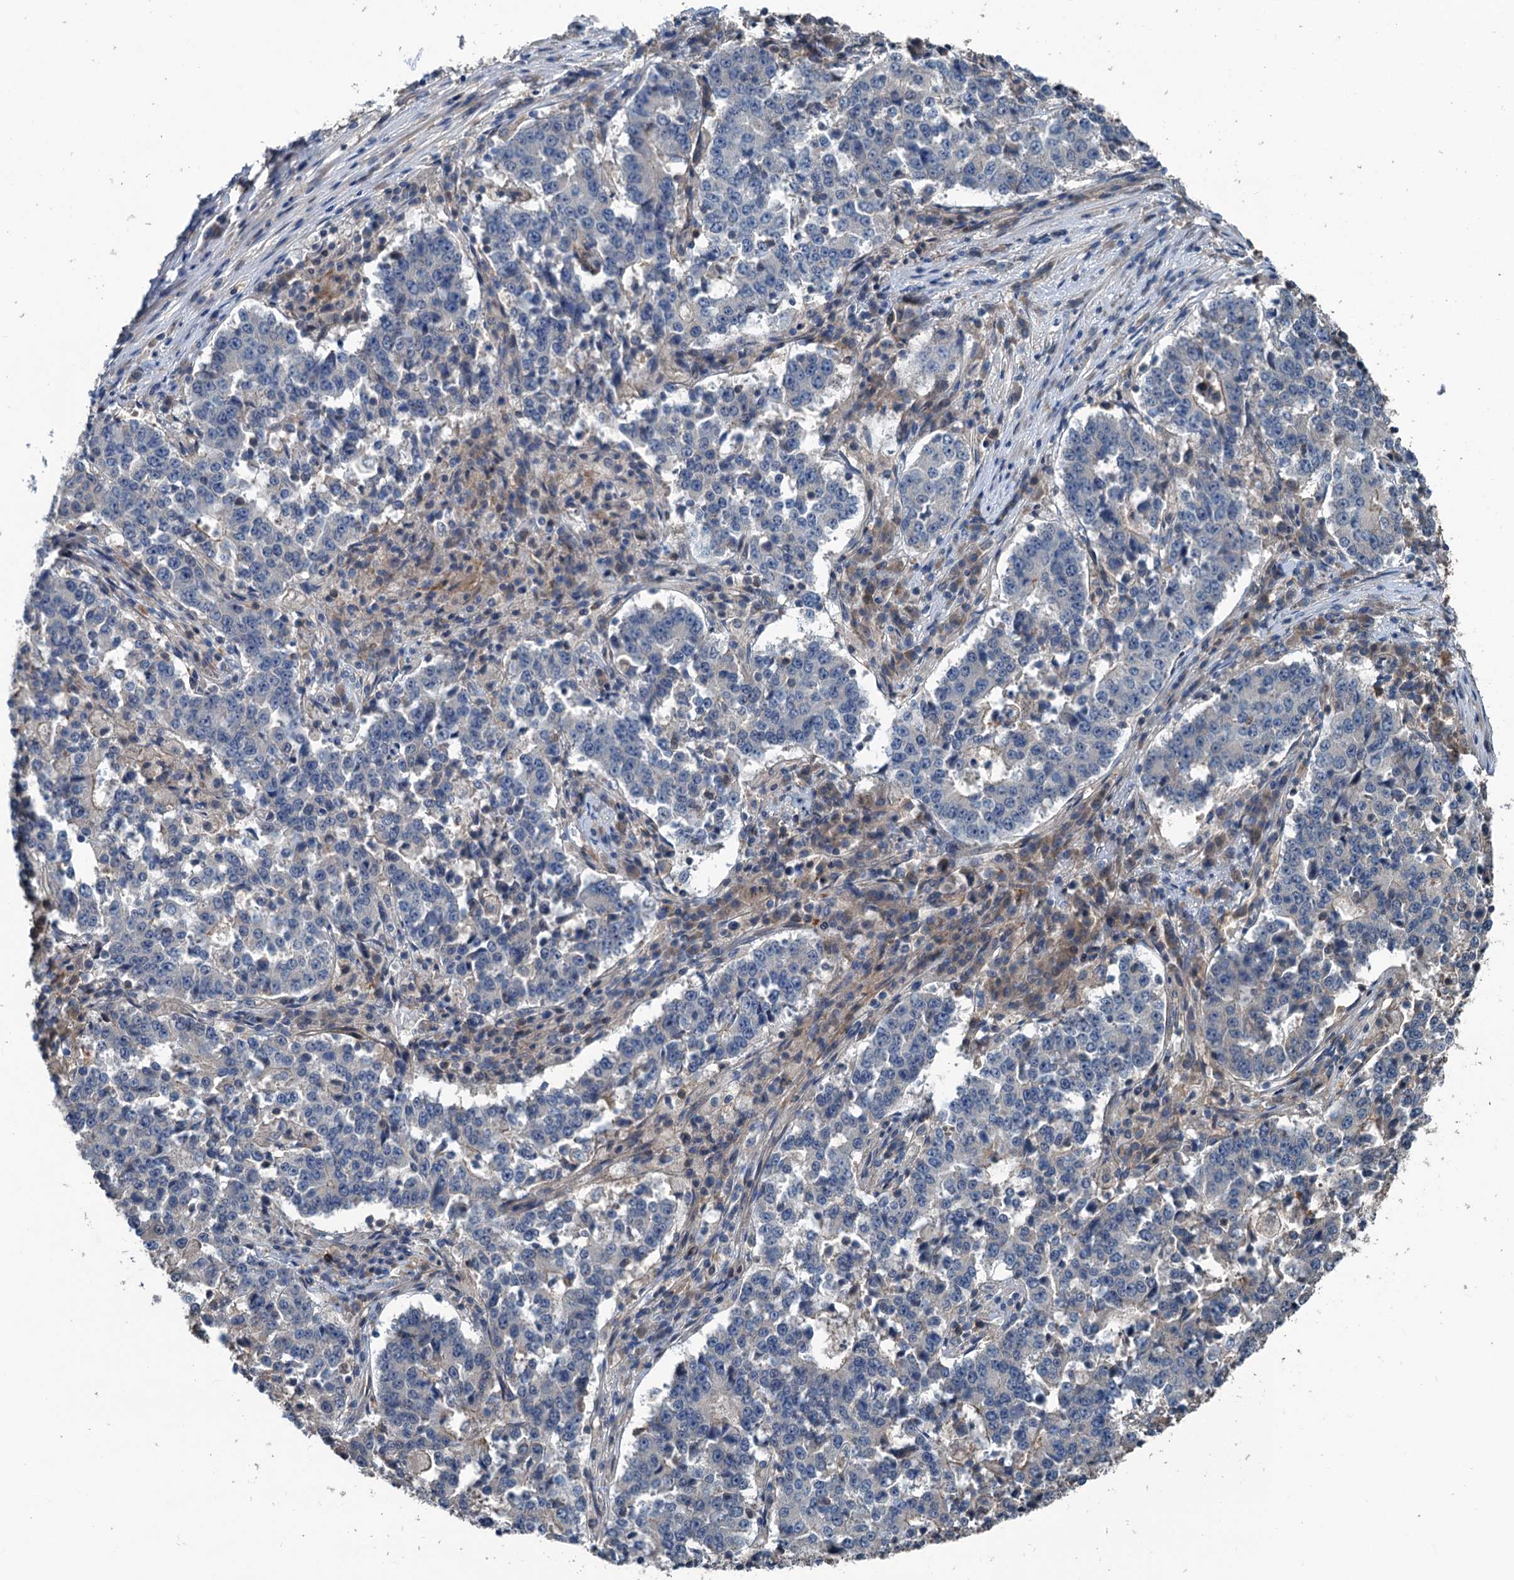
{"staining": {"intensity": "negative", "quantity": "none", "location": "none"}, "tissue": "stomach cancer", "cell_type": "Tumor cells", "image_type": "cancer", "snomed": [{"axis": "morphology", "description": "Adenocarcinoma, NOS"}, {"axis": "topography", "description": "Stomach"}], "caption": "There is no significant positivity in tumor cells of stomach cancer (adenocarcinoma). (Stains: DAB IHC with hematoxylin counter stain, Microscopy: brightfield microscopy at high magnification).", "gene": "TEDC1", "patient": {"sex": "male", "age": 59}}